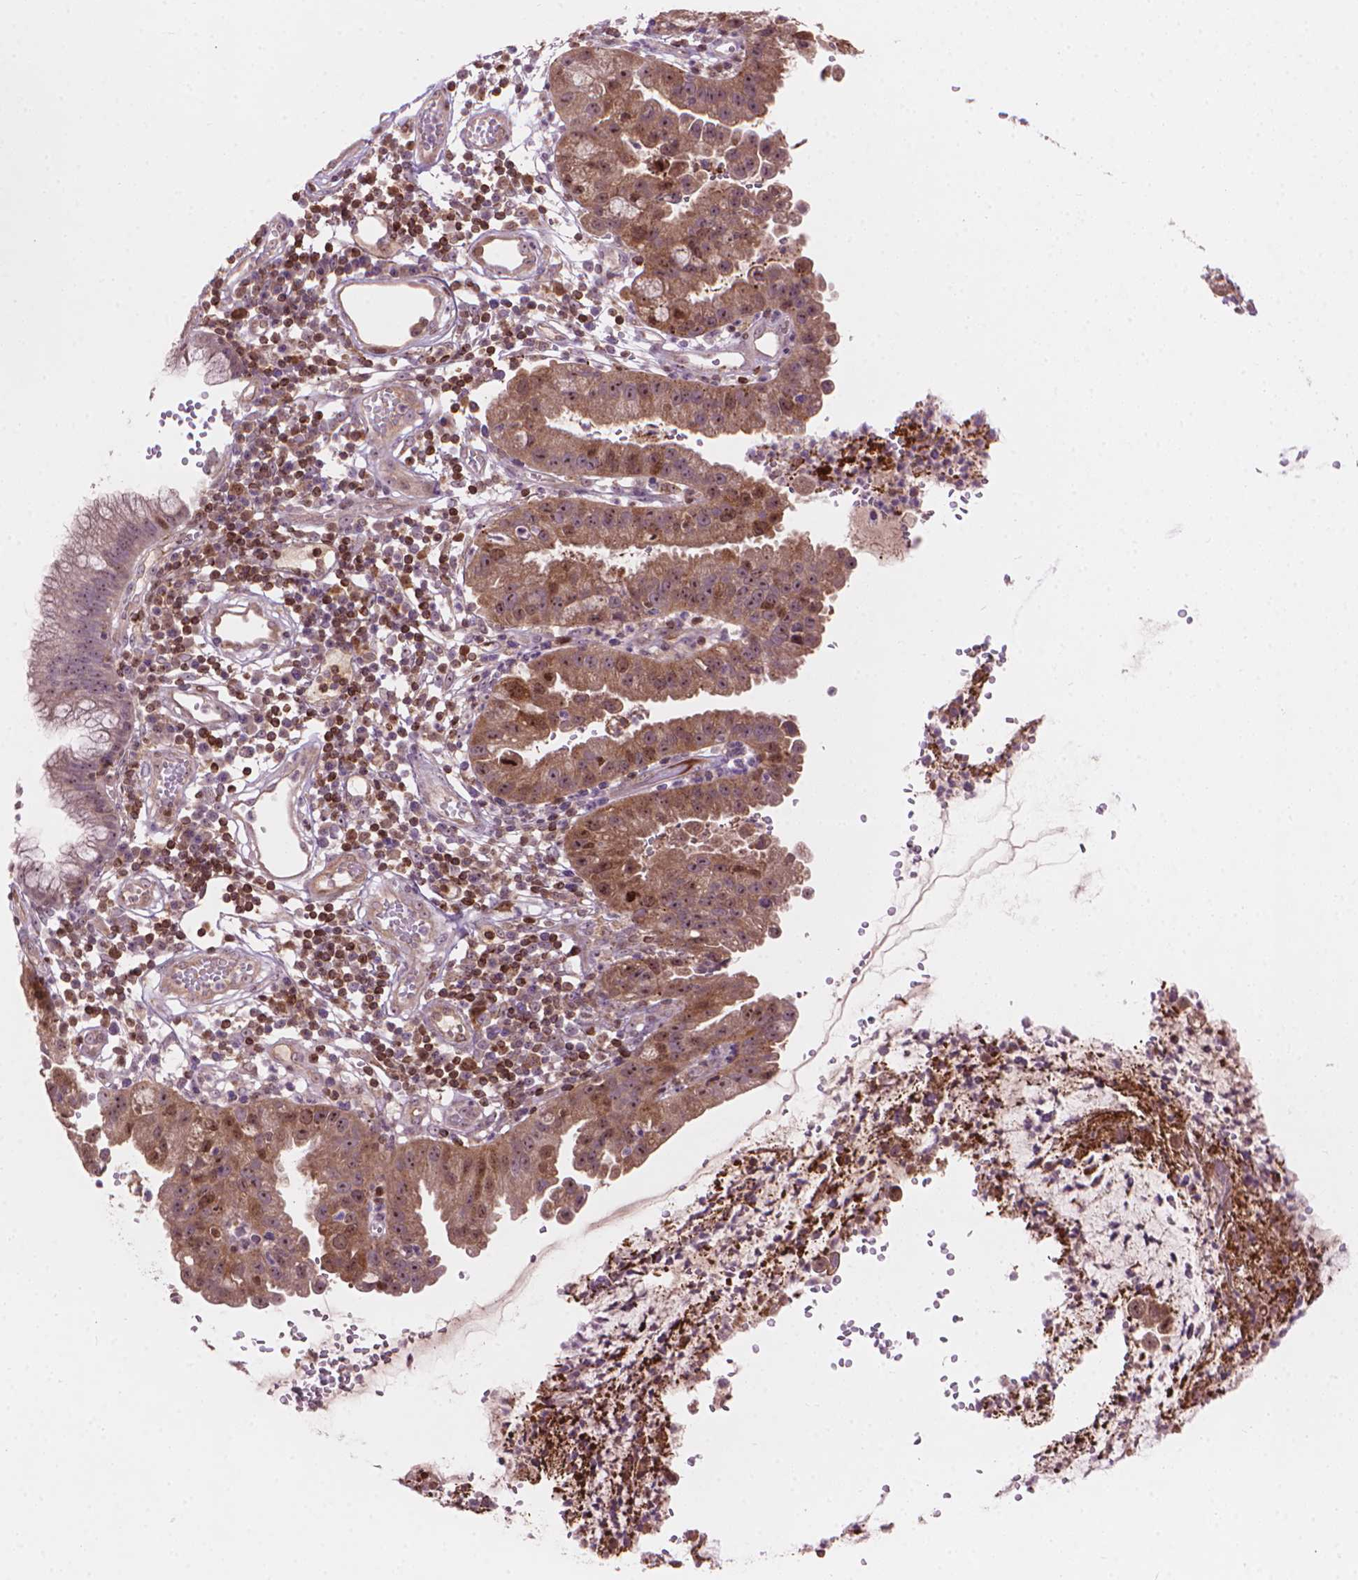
{"staining": {"intensity": "moderate", "quantity": ">75%", "location": "cytoplasmic/membranous,nuclear"}, "tissue": "cervical cancer", "cell_type": "Tumor cells", "image_type": "cancer", "snomed": [{"axis": "morphology", "description": "Adenocarcinoma, NOS"}, {"axis": "topography", "description": "Cervix"}], "caption": "Moderate cytoplasmic/membranous and nuclear protein positivity is appreciated in approximately >75% of tumor cells in cervical adenocarcinoma. Immunohistochemistry stains the protein of interest in brown and the nuclei are stained blue.", "gene": "SMC2", "patient": {"sex": "female", "age": 34}}